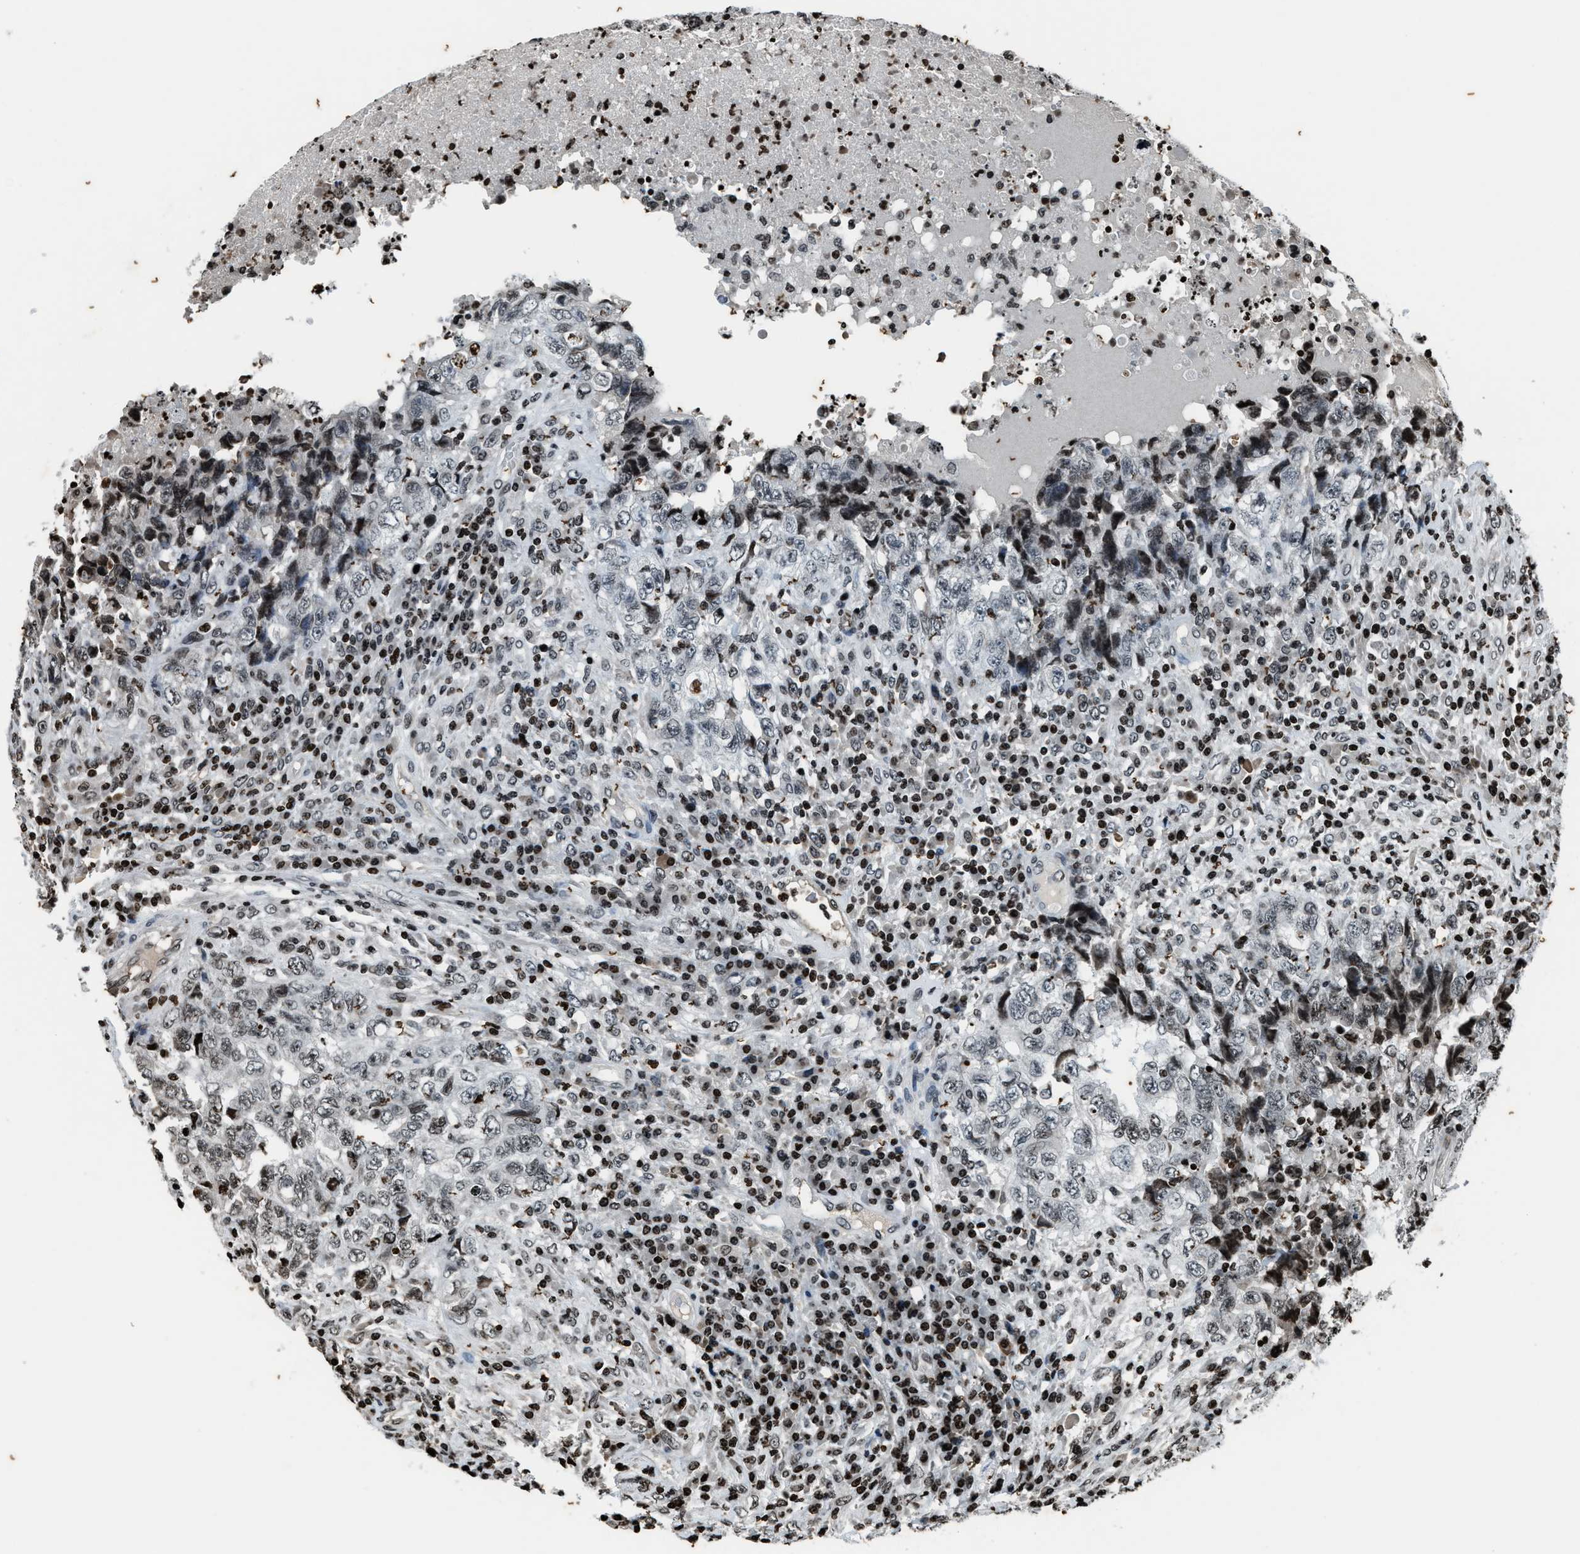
{"staining": {"intensity": "weak", "quantity": "<25%", "location": "nuclear"}, "tissue": "testis cancer", "cell_type": "Tumor cells", "image_type": "cancer", "snomed": [{"axis": "morphology", "description": "Necrosis, NOS"}, {"axis": "morphology", "description": "Carcinoma, Embryonal, NOS"}, {"axis": "topography", "description": "Testis"}], "caption": "Immunohistochemistry (IHC) micrograph of embryonal carcinoma (testis) stained for a protein (brown), which exhibits no staining in tumor cells. (DAB immunohistochemistry (IHC), high magnification).", "gene": "H4C1", "patient": {"sex": "male", "age": 19}}